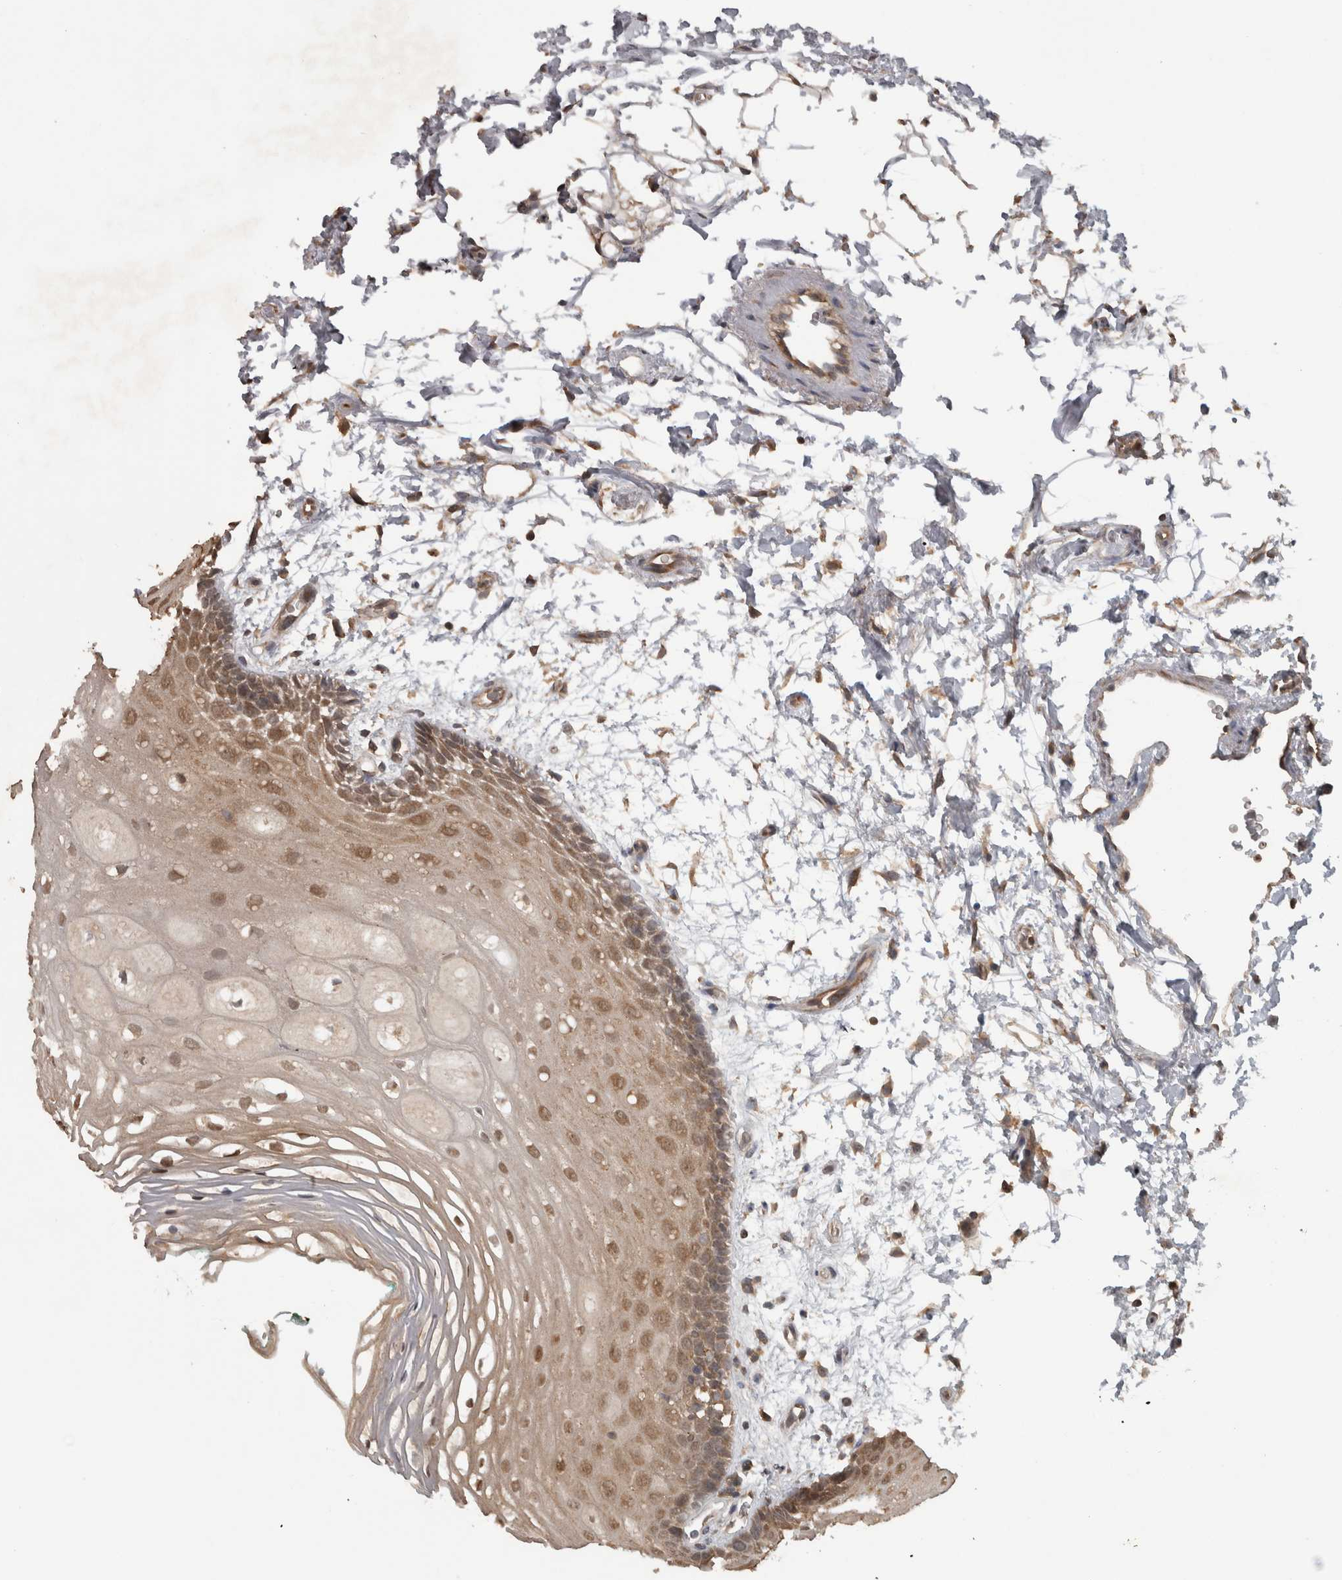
{"staining": {"intensity": "moderate", "quantity": ">75%", "location": "cytoplasmic/membranous,nuclear"}, "tissue": "oral mucosa", "cell_type": "Squamous epithelial cells", "image_type": "normal", "snomed": [{"axis": "morphology", "description": "Normal tissue, NOS"}, {"axis": "topography", "description": "Skeletal muscle"}, {"axis": "topography", "description": "Oral tissue"}, {"axis": "topography", "description": "Peripheral nerve tissue"}], "caption": "Immunohistochemistry (IHC) (DAB (3,3'-diaminobenzidine)) staining of normal human oral mucosa reveals moderate cytoplasmic/membranous,nuclear protein positivity in approximately >75% of squamous epithelial cells. The protein is shown in brown color, while the nuclei are stained blue.", "gene": "MICU3", "patient": {"sex": "female", "age": 84}}